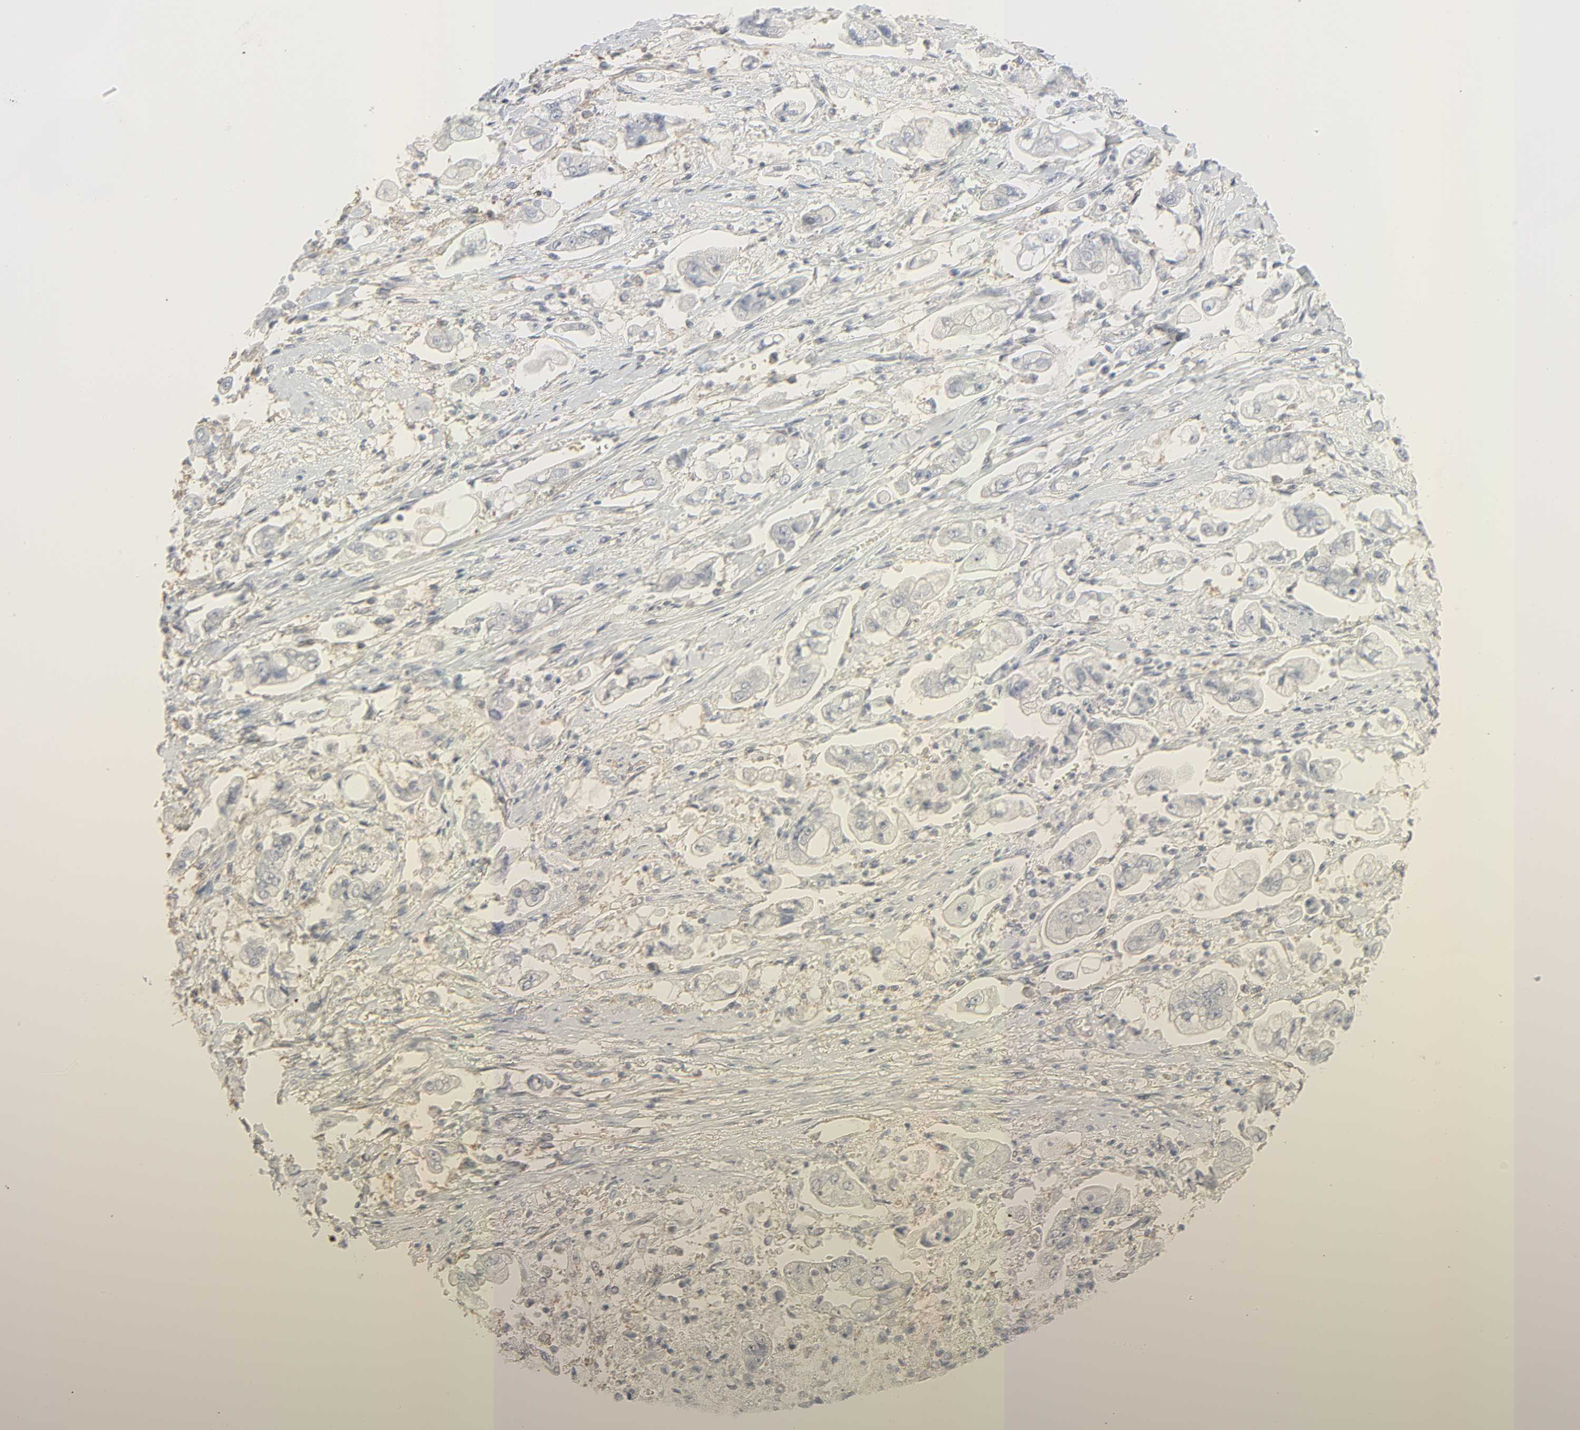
{"staining": {"intensity": "negative", "quantity": "none", "location": "none"}, "tissue": "stomach cancer", "cell_type": "Tumor cells", "image_type": "cancer", "snomed": [{"axis": "morphology", "description": "Adenocarcinoma, NOS"}, {"axis": "topography", "description": "Stomach"}], "caption": "The image displays no significant expression in tumor cells of stomach cancer. (Brightfield microscopy of DAB (3,3'-diaminobenzidine) immunohistochemistry (IHC) at high magnification).", "gene": "ZBTB16", "patient": {"sex": "male", "age": 62}}